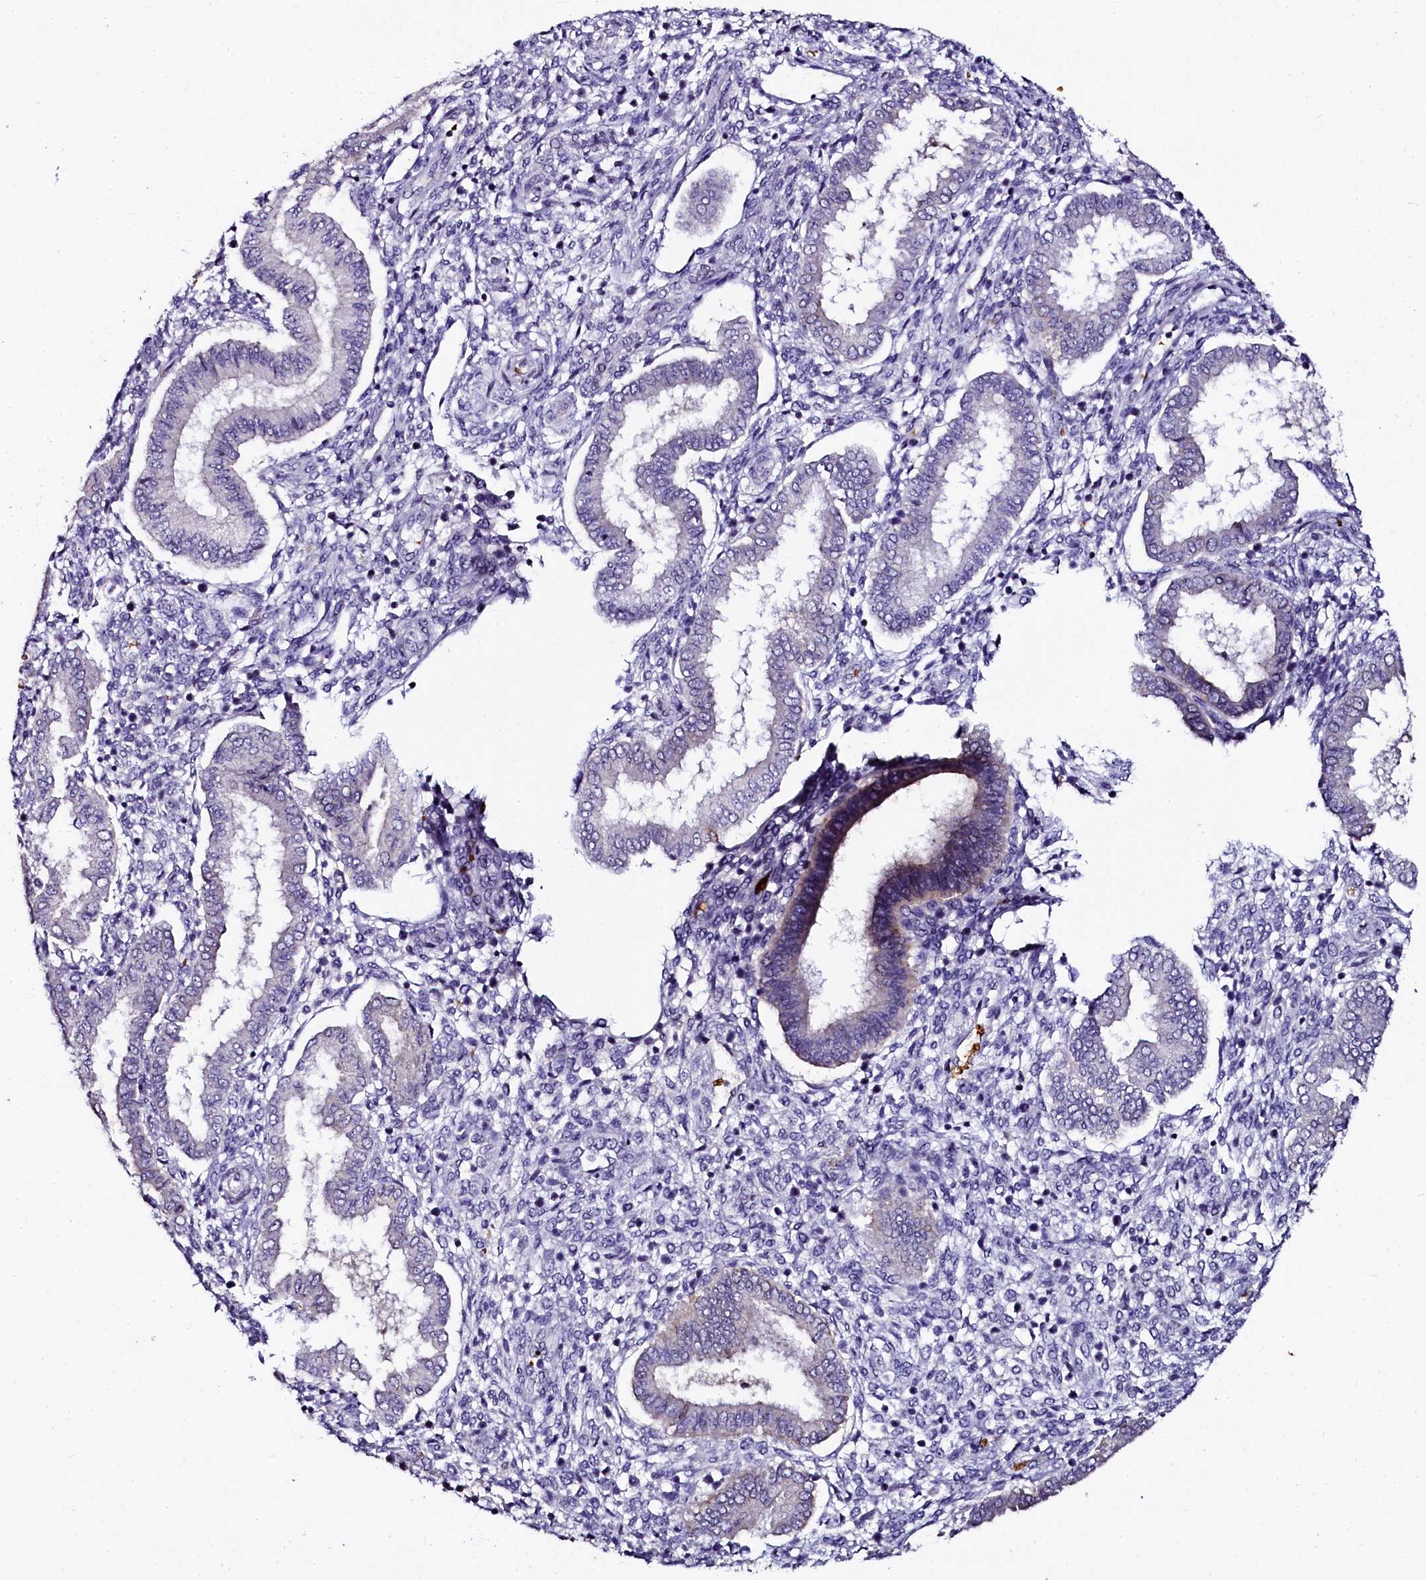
{"staining": {"intensity": "negative", "quantity": "none", "location": "none"}, "tissue": "endometrium", "cell_type": "Cells in endometrial stroma", "image_type": "normal", "snomed": [{"axis": "morphology", "description": "Normal tissue, NOS"}, {"axis": "topography", "description": "Endometrium"}], "caption": "Protein analysis of benign endometrium shows no significant staining in cells in endometrial stroma.", "gene": "CTDSPL2", "patient": {"sex": "female", "age": 24}}